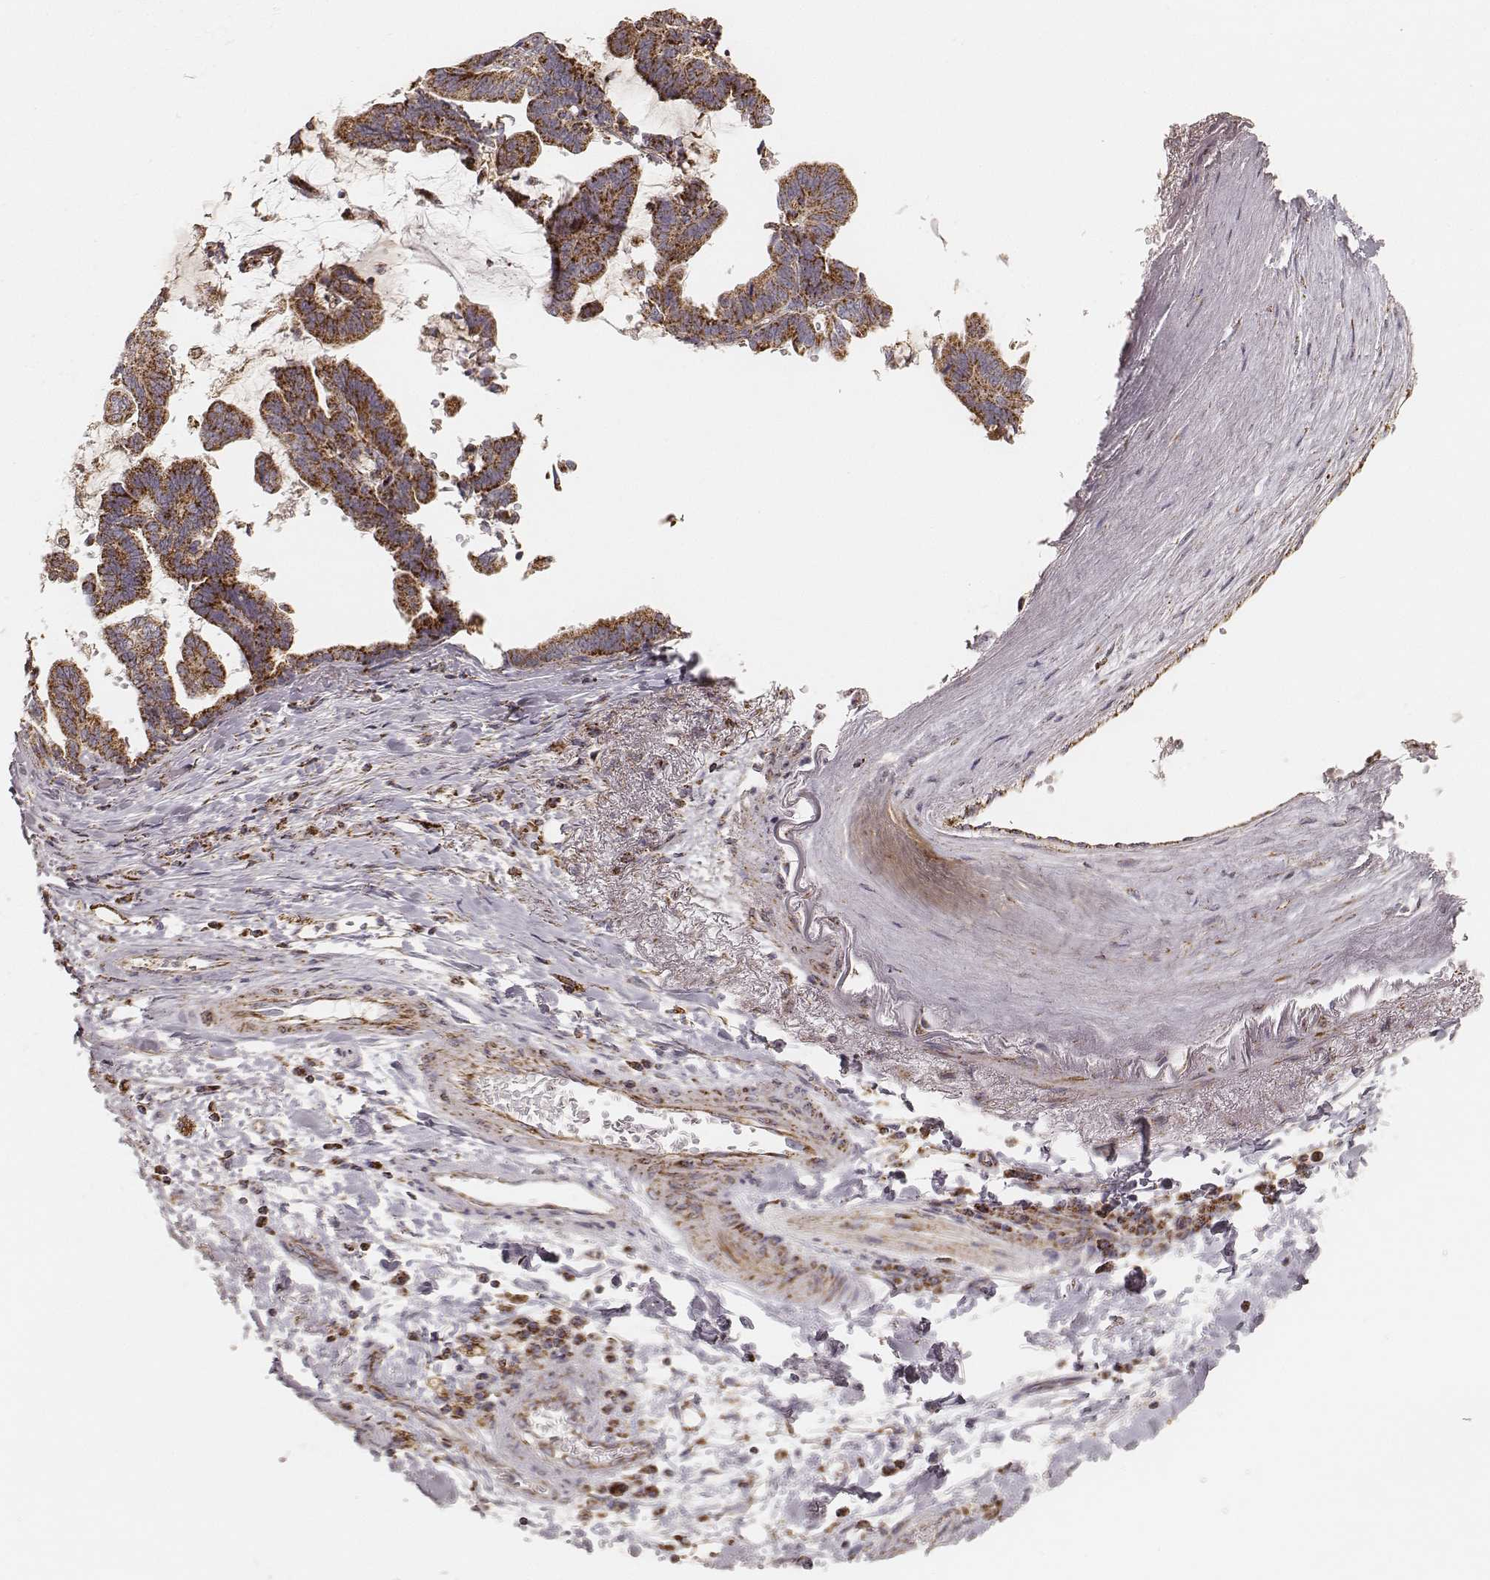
{"staining": {"intensity": "strong", "quantity": ">75%", "location": "cytoplasmic/membranous"}, "tissue": "stomach cancer", "cell_type": "Tumor cells", "image_type": "cancer", "snomed": [{"axis": "morphology", "description": "Adenocarcinoma, NOS"}, {"axis": "topography", "description": "Stomach"}], "caption": "A micrograph of human stomach cancer (adenocarcinoma) stained for a protein displays strong cytoplasmic/membranous brown staining in tumor cells. (DAB (3,3'-diaminobenzidine) IHC, brown staining for protein, blue staining for nuclei).", "gene": "CS", "patient": {"sex": "male", "age": 83}}